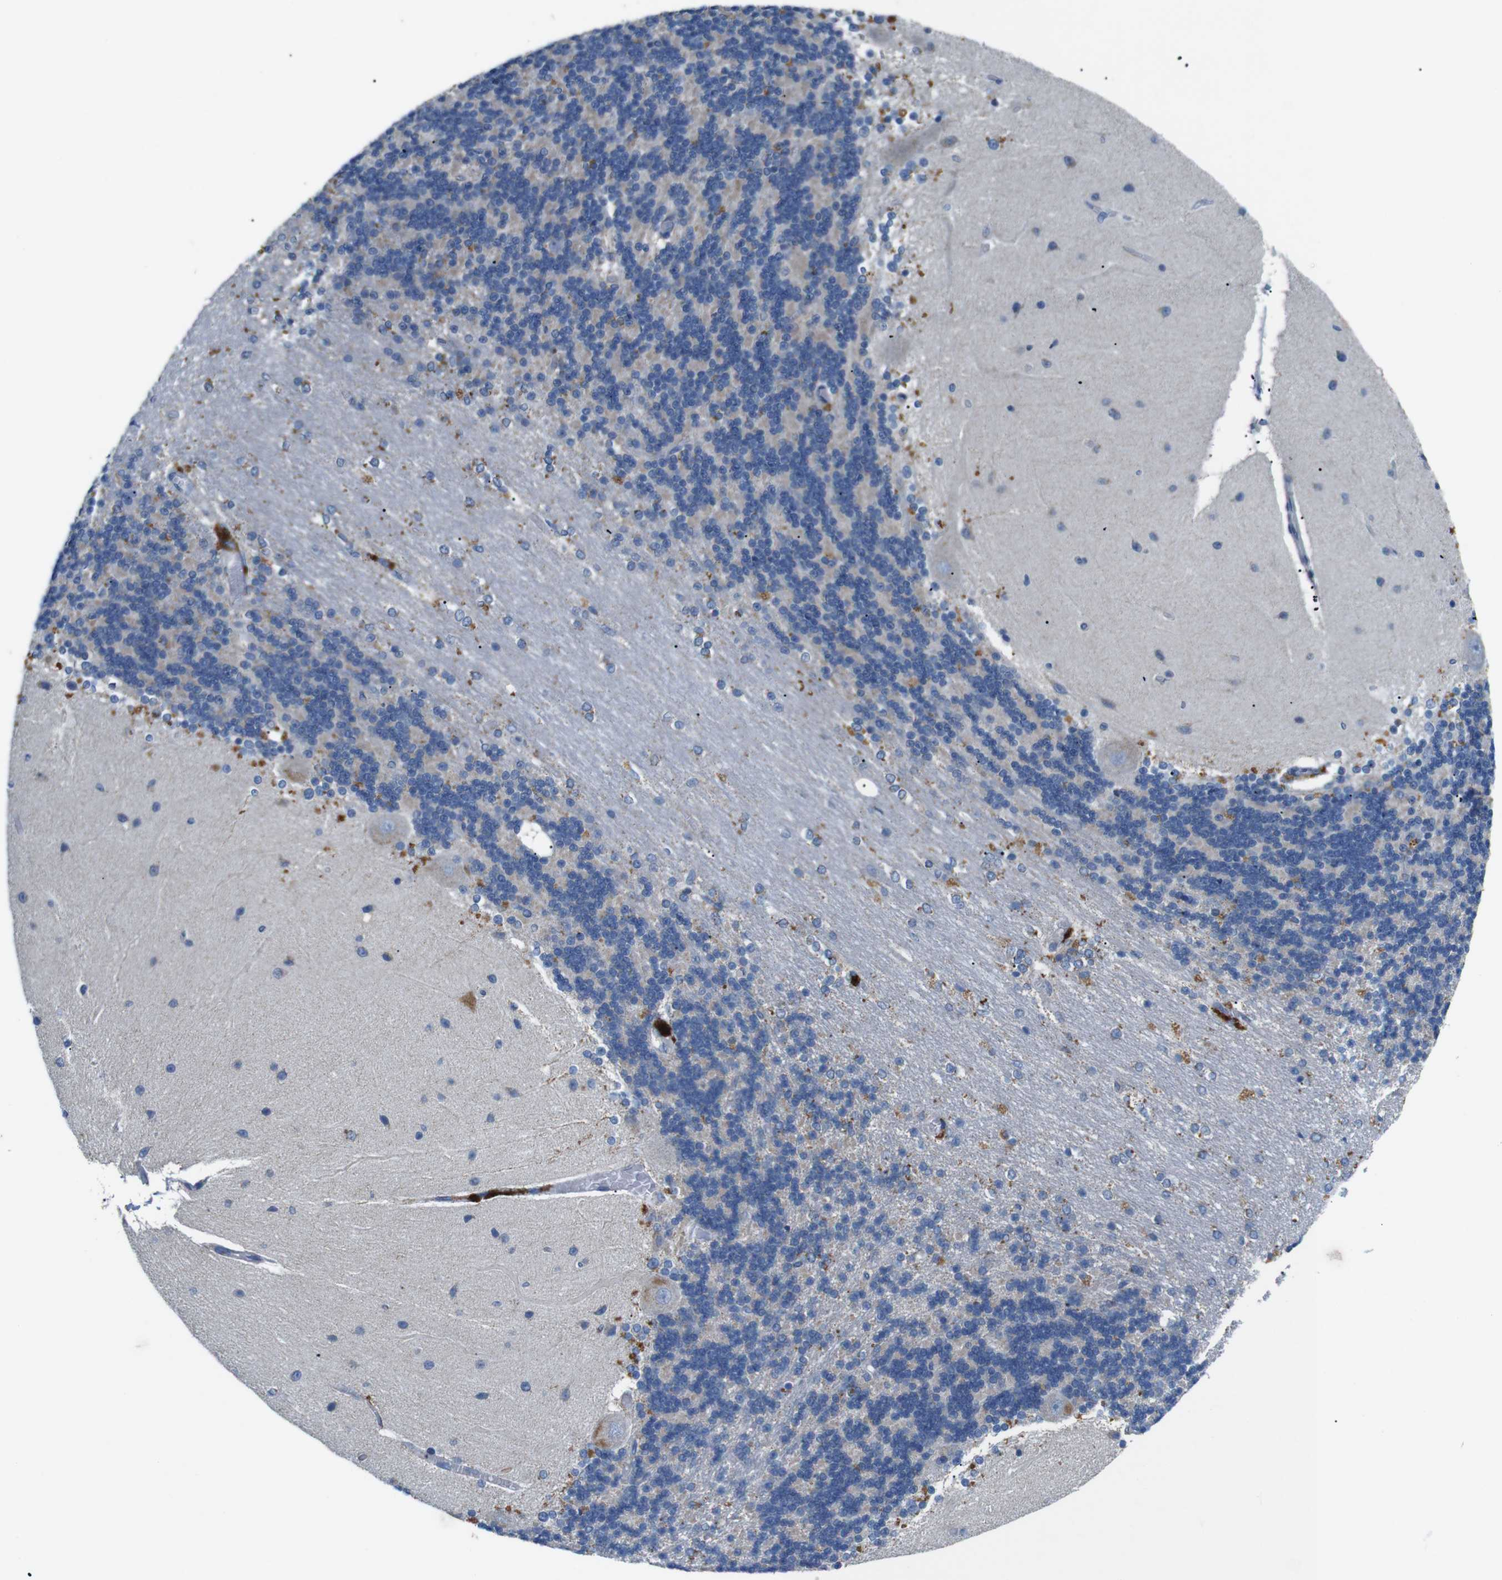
{"staining": {"intensity": "moderate", "quantity": "<25%", "location": "cytoplasmic/membranous"}, "tissue": "cerebellum", "cell_type": "Cells in granular layer", "image_type": "normal", "snomed": [{"axis": "morphology", "description": "Normal tissue, NOS"}, {"axis": "topography", "description": "Cerebellum"}], "caption": "Moderate cytoplasmic/membranous positivity is identified in approximately <25% of cells in granular layer in benign cerebellum. The staining is performed using DAB brown chromogen to label protein expression. The nuclei are counter-stained blue using hematoxylin.", "gene": "F2RL1", "patient": {"sex": "female", "age": 54}}